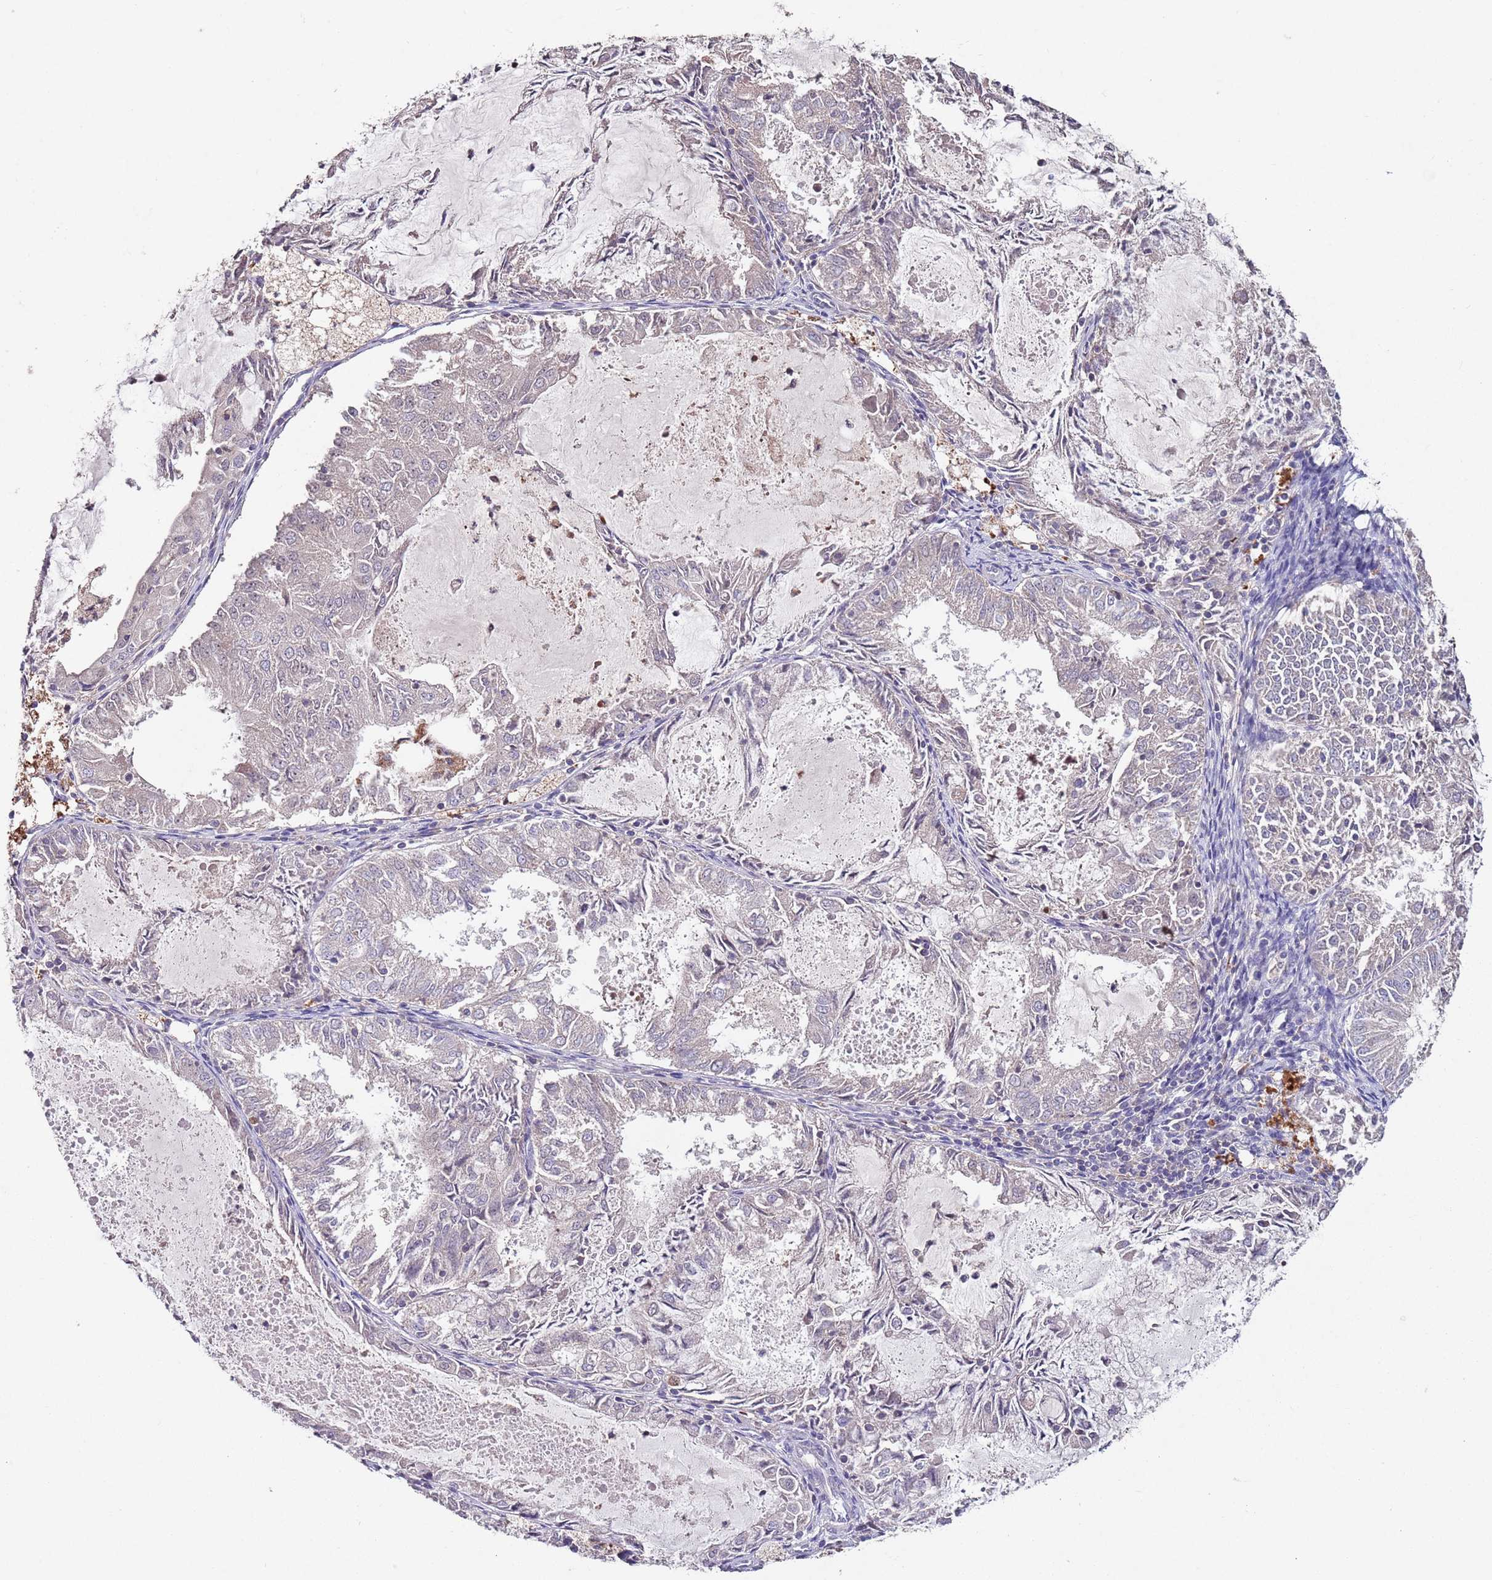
{"staining": {"intensity": "negative", "quantity": "none", "location": "none"}, "tissue": "endometrial cancer", "cell_type": "Tumor cells", "image_type": "cancer", "snomed": [{"axis": "morphology", "description": "Adenocarcinoma, NOS"}, {"axis": "topography", "description": "Endometrium"}], "caption": "Tumor cells show no significant positivity in endometrial adenocarcinoma. (DAB (3,3'-diaminobenzidine) immunohistochemistry with hematoxylin counter stain).", "gene": "NRDE2", "patient": {"sex": "female", "age": 57}}